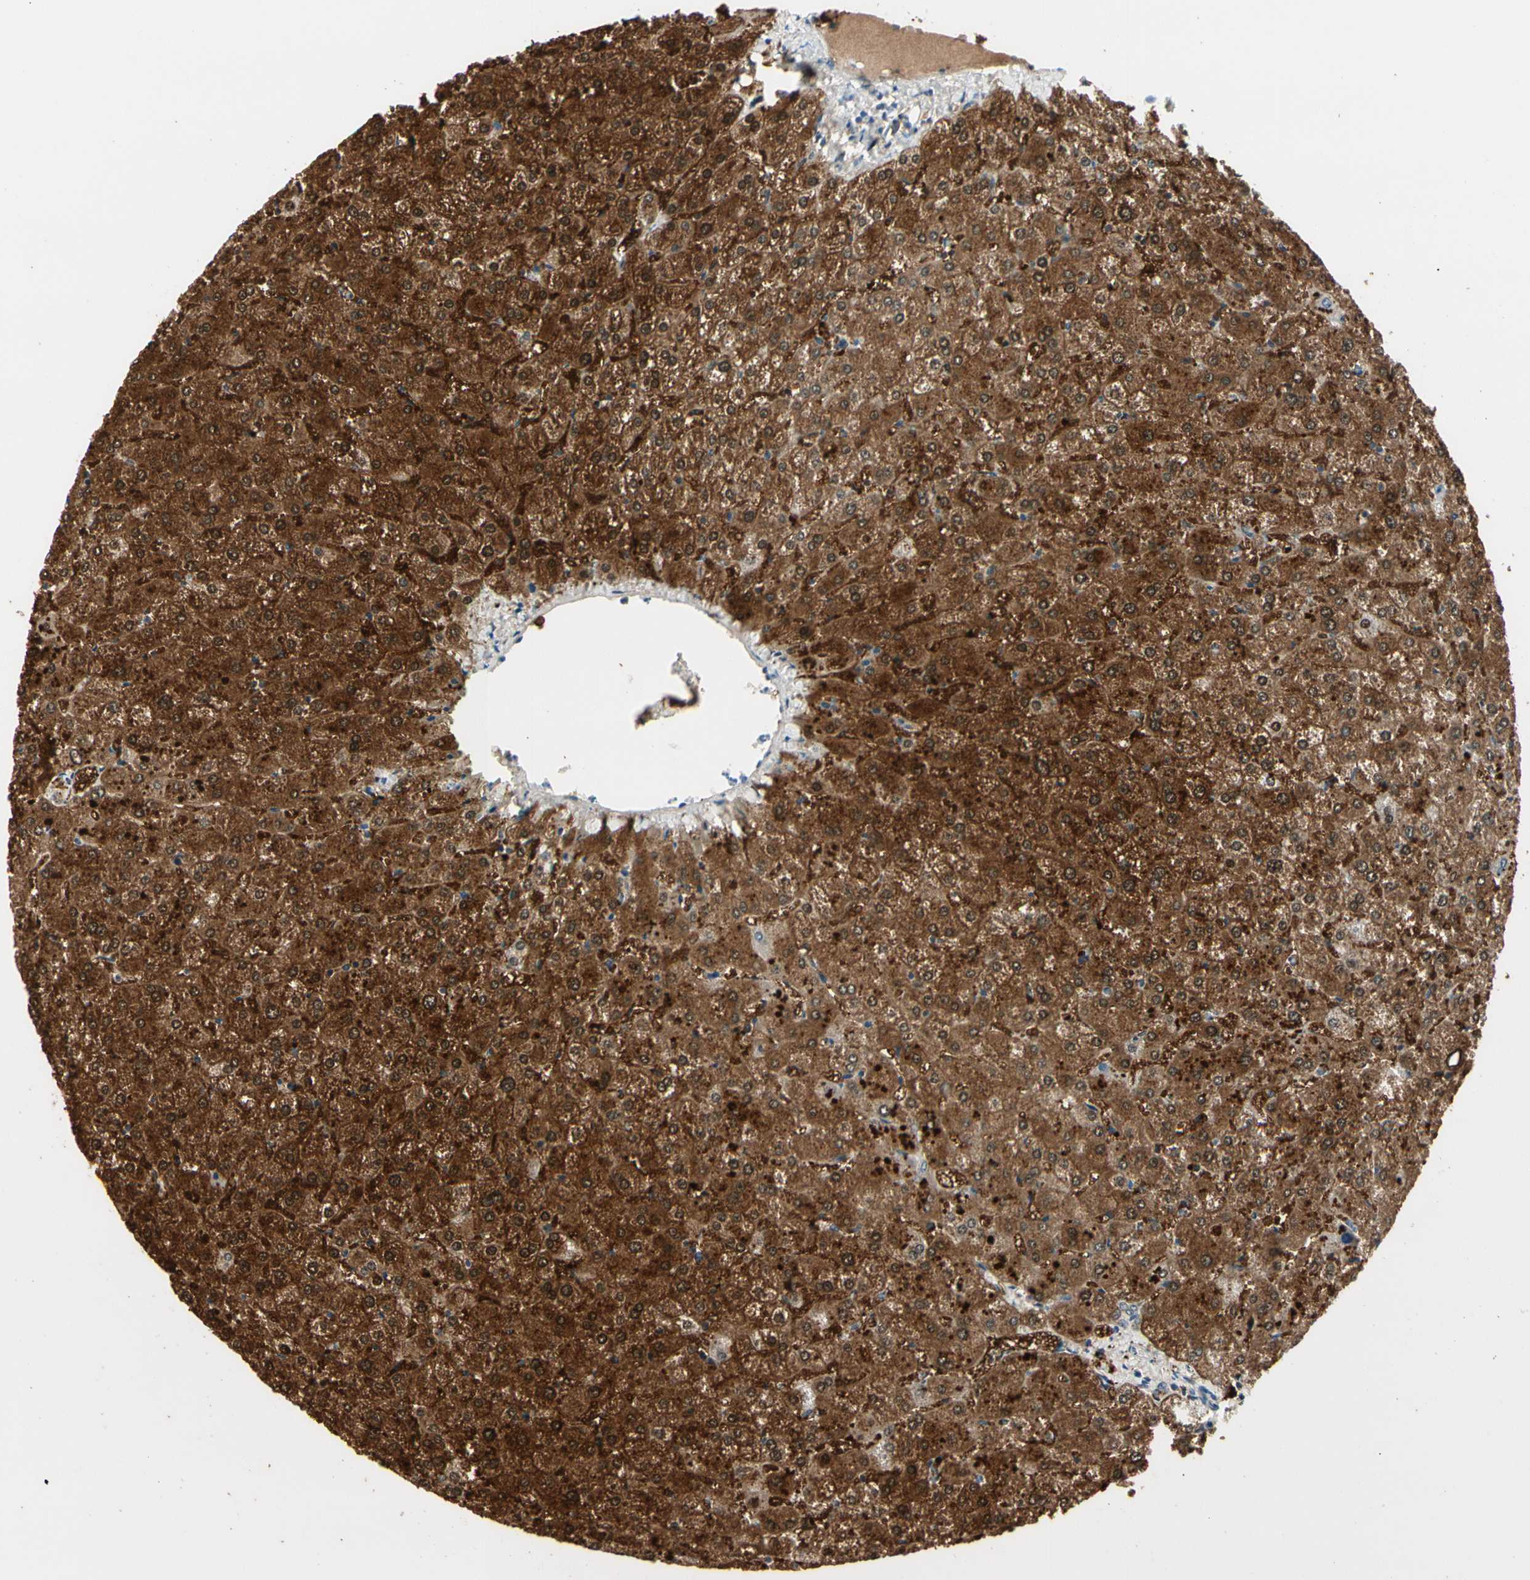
{"staining": {"intensity": "moderate", "quantity": ">75%", "location": "cytoplasmic/membranous"}, "tissue": "liver", "cell_type": "Cholangiocytes", "image_type": "normal", "snomed": [{"axis": "morphology", "description": "Normal tissue, NOS"}, {"axis": "topography", "description": "Liver"}], "caption": "Protein analysis of benign liver exhibits moderate cytoplasmic/membranous staining in about >75% of cholangiocytes.", "gene": "PEBP1", "patient": {"sex": "female", "age": 32}}